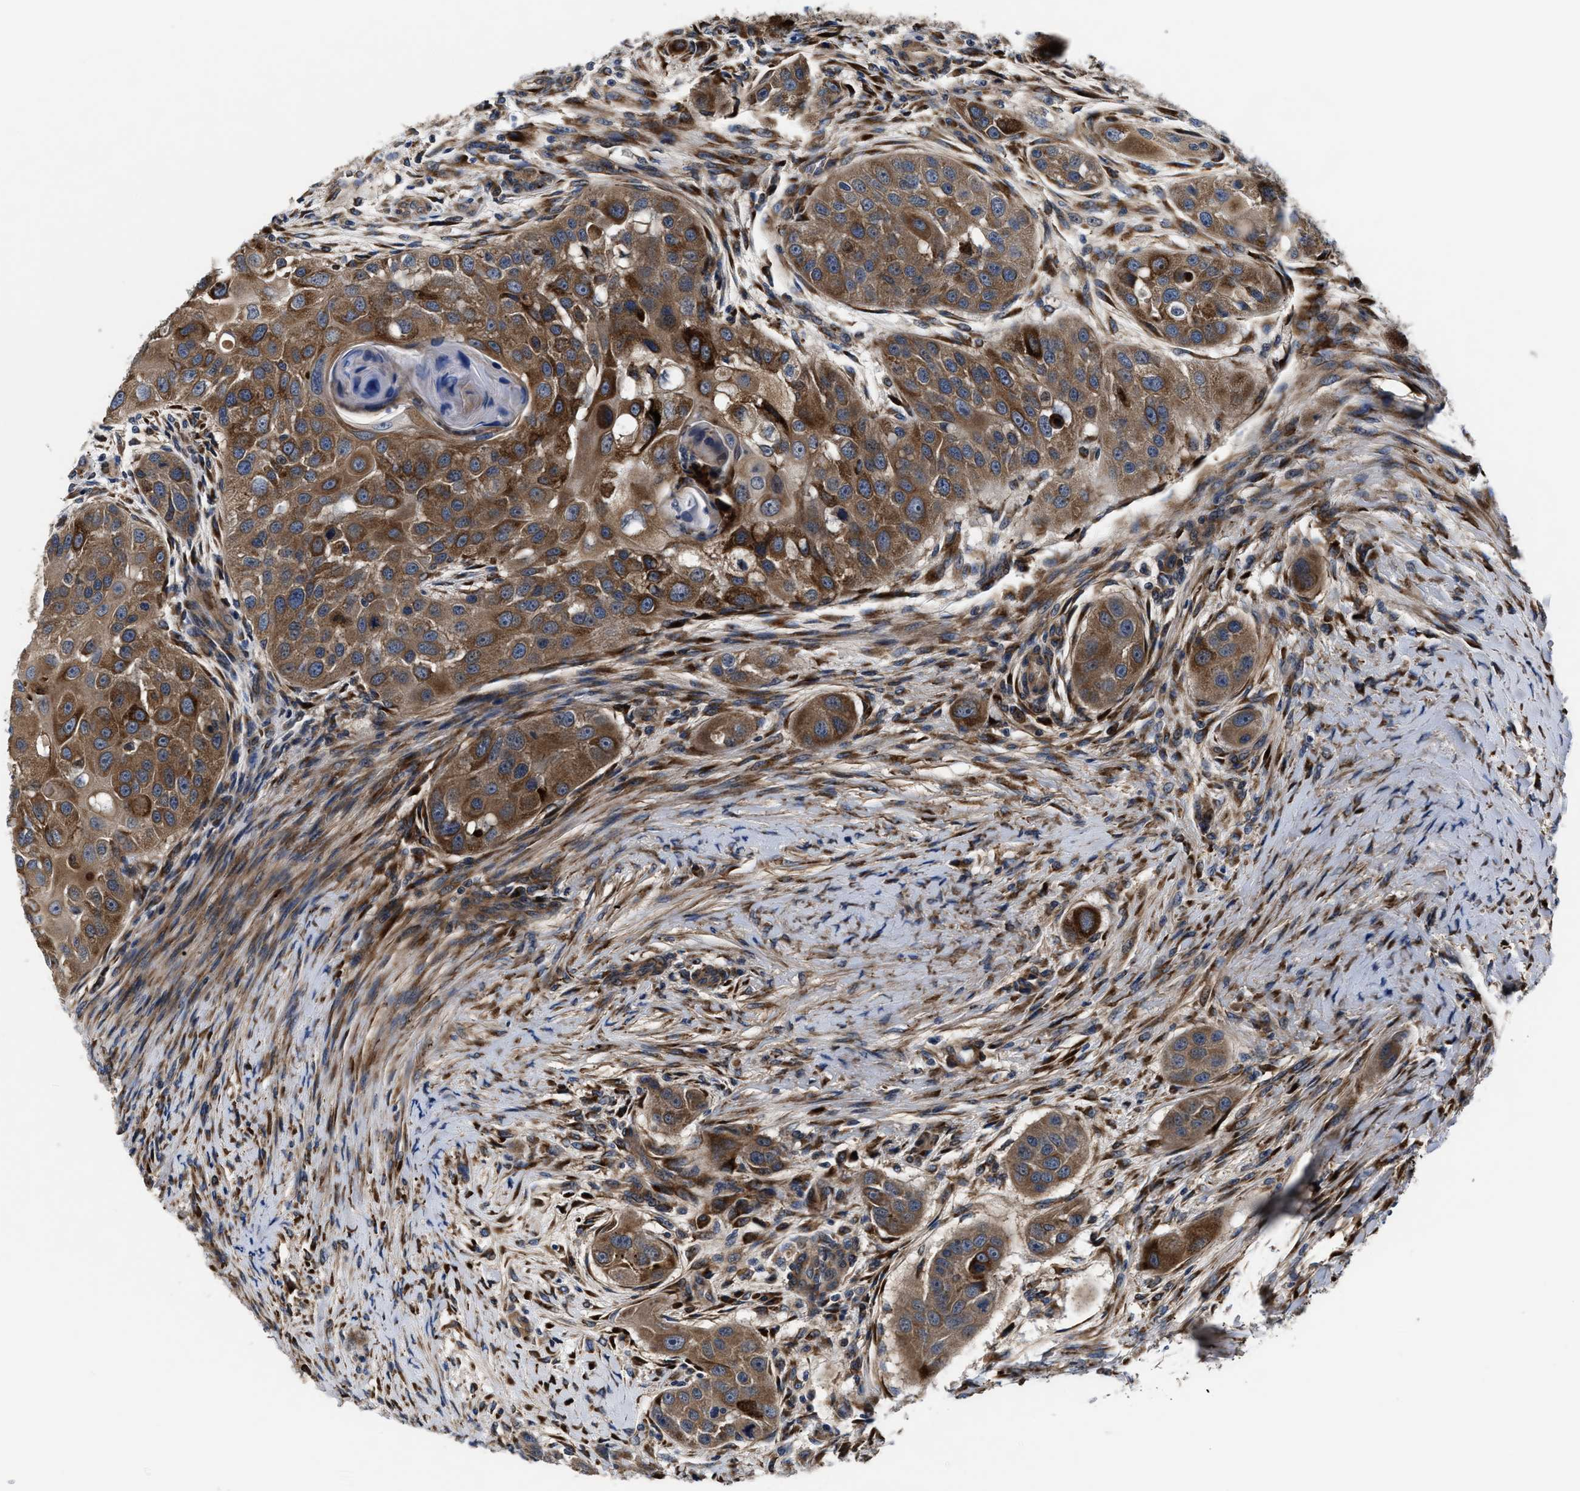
{"staining": {"intensity": "moderate", "quantity": ">75%", "location": "cytoplasmic/membranous"}, "tissue": "head and neck cancer", "cell_type": "Tumor cells", "image_type": "cancer", "snomed": [{"axis": "morphology", "description": "Normal tissue, NOS"}, {"axis": "morphology", "description": "Squamous cell carcinoma, NOS"}, {"axis": "topography", "description": "Skeletal muscle"}, {"axis": "topography", "description": "Head-Neck"}], "caption": "Head and neck squamous cell carcinoma was stained to show a protein in brown. There is medium levels of moderate cytoplasmic/membranous expression in about >75% of tumor cells. (DAB (3,3'-diaminobenzidine) IHC with brightfield microscopy, high magnification).", "gene": "SLC12A2", "patient": {"sex": "male", "age": 51}}